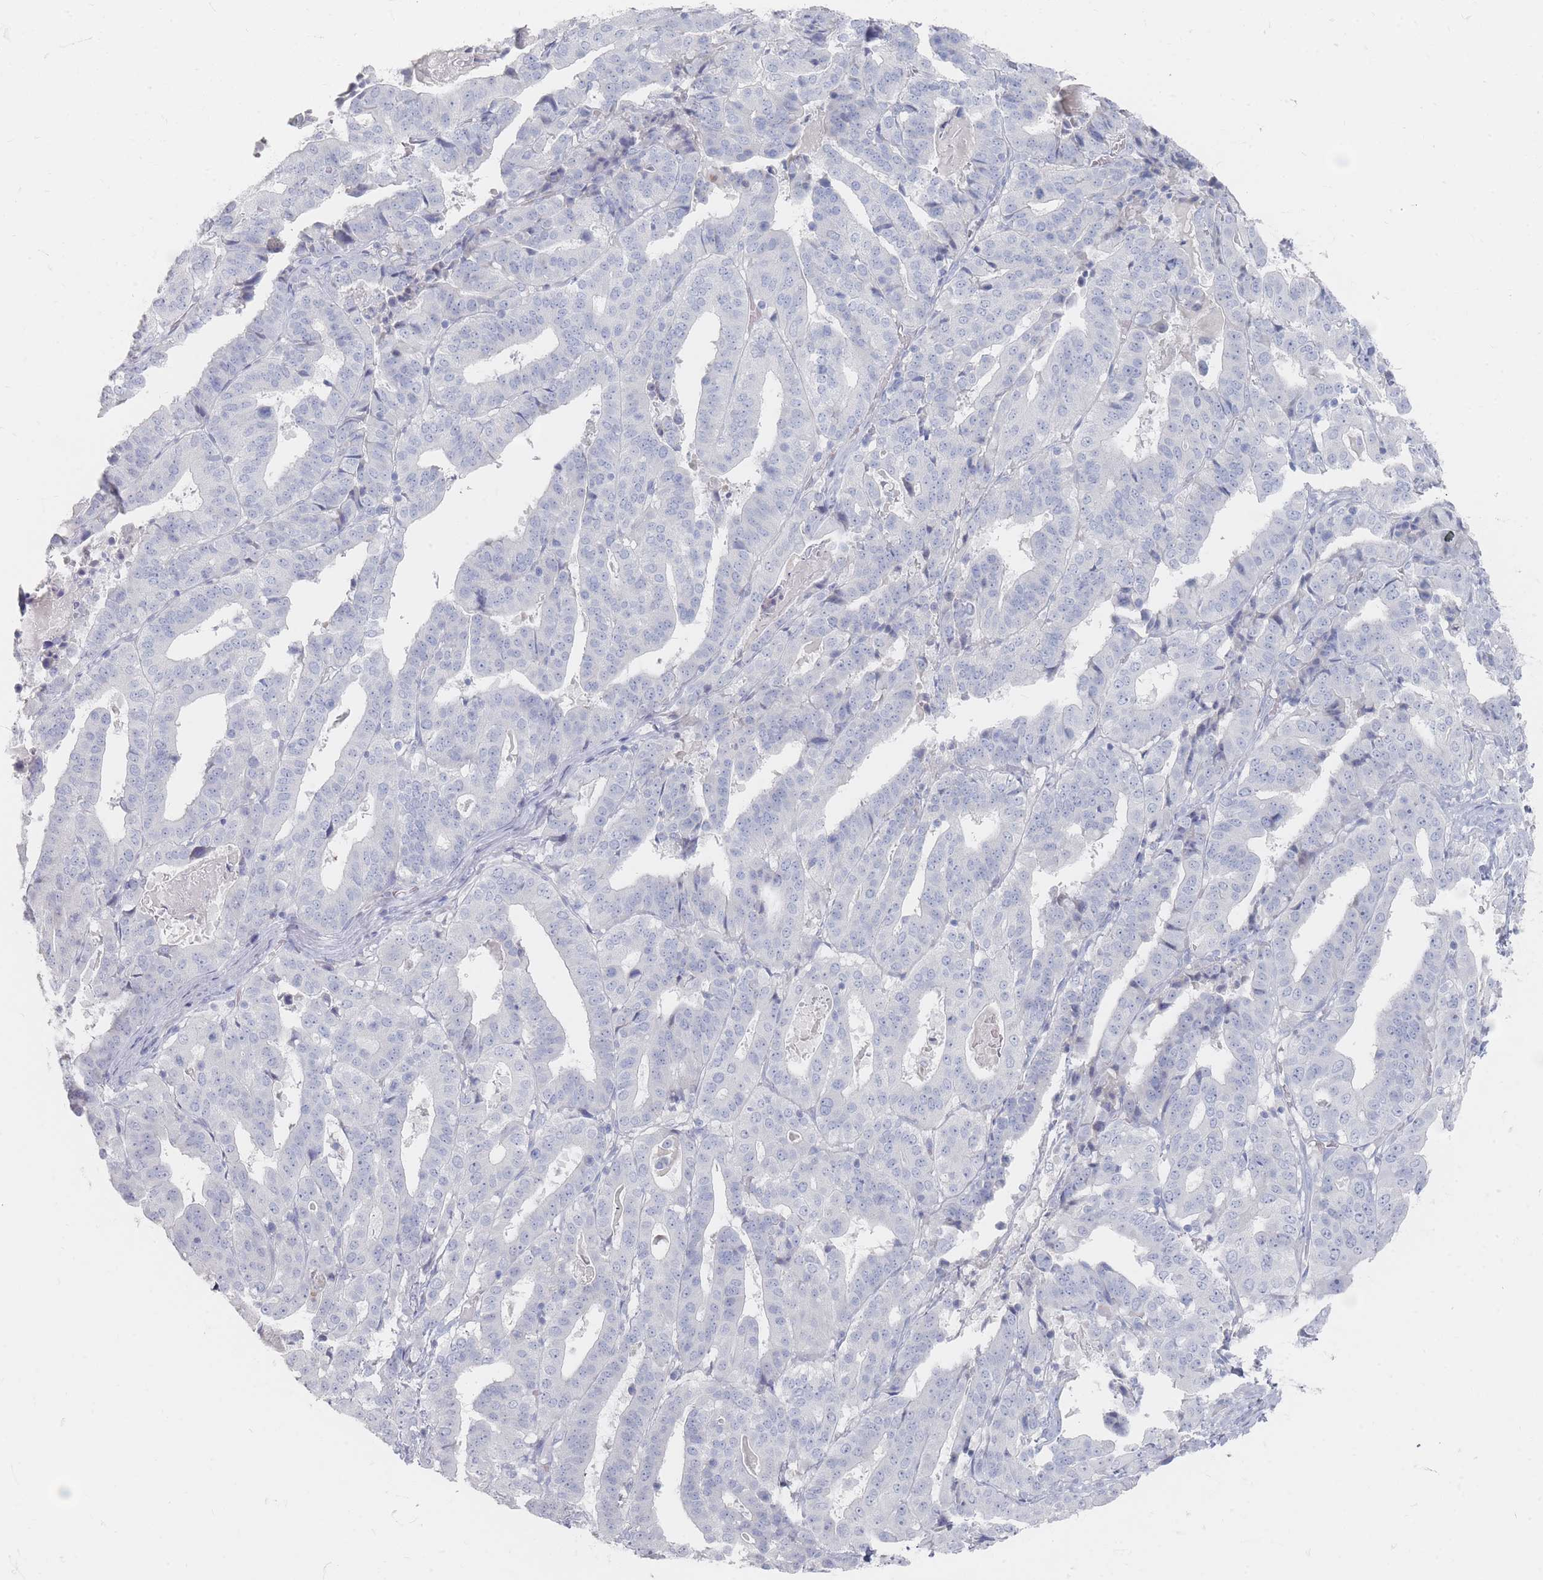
{"staining": {"intensity": "negative", "quantity": "none", "location": "none"}, "tissue": "stomach cancer", "cell_type": "Tumor cells", "image_type": "cancer", "snomed": [{"axis": "morphology", "description": "Adenocarcinoma, NOS"}, {"axis": "topography", "description": "Stomach"}], "caption": "This is a image of IHC staining of stomach adenocarcinoma, which shows no positivity in tumor cells. (DAB (3,3'-diaminobenzidine) IHC, high magnification).", "gene": "CD37", "patient": {"sex": "male", "age": 48}}